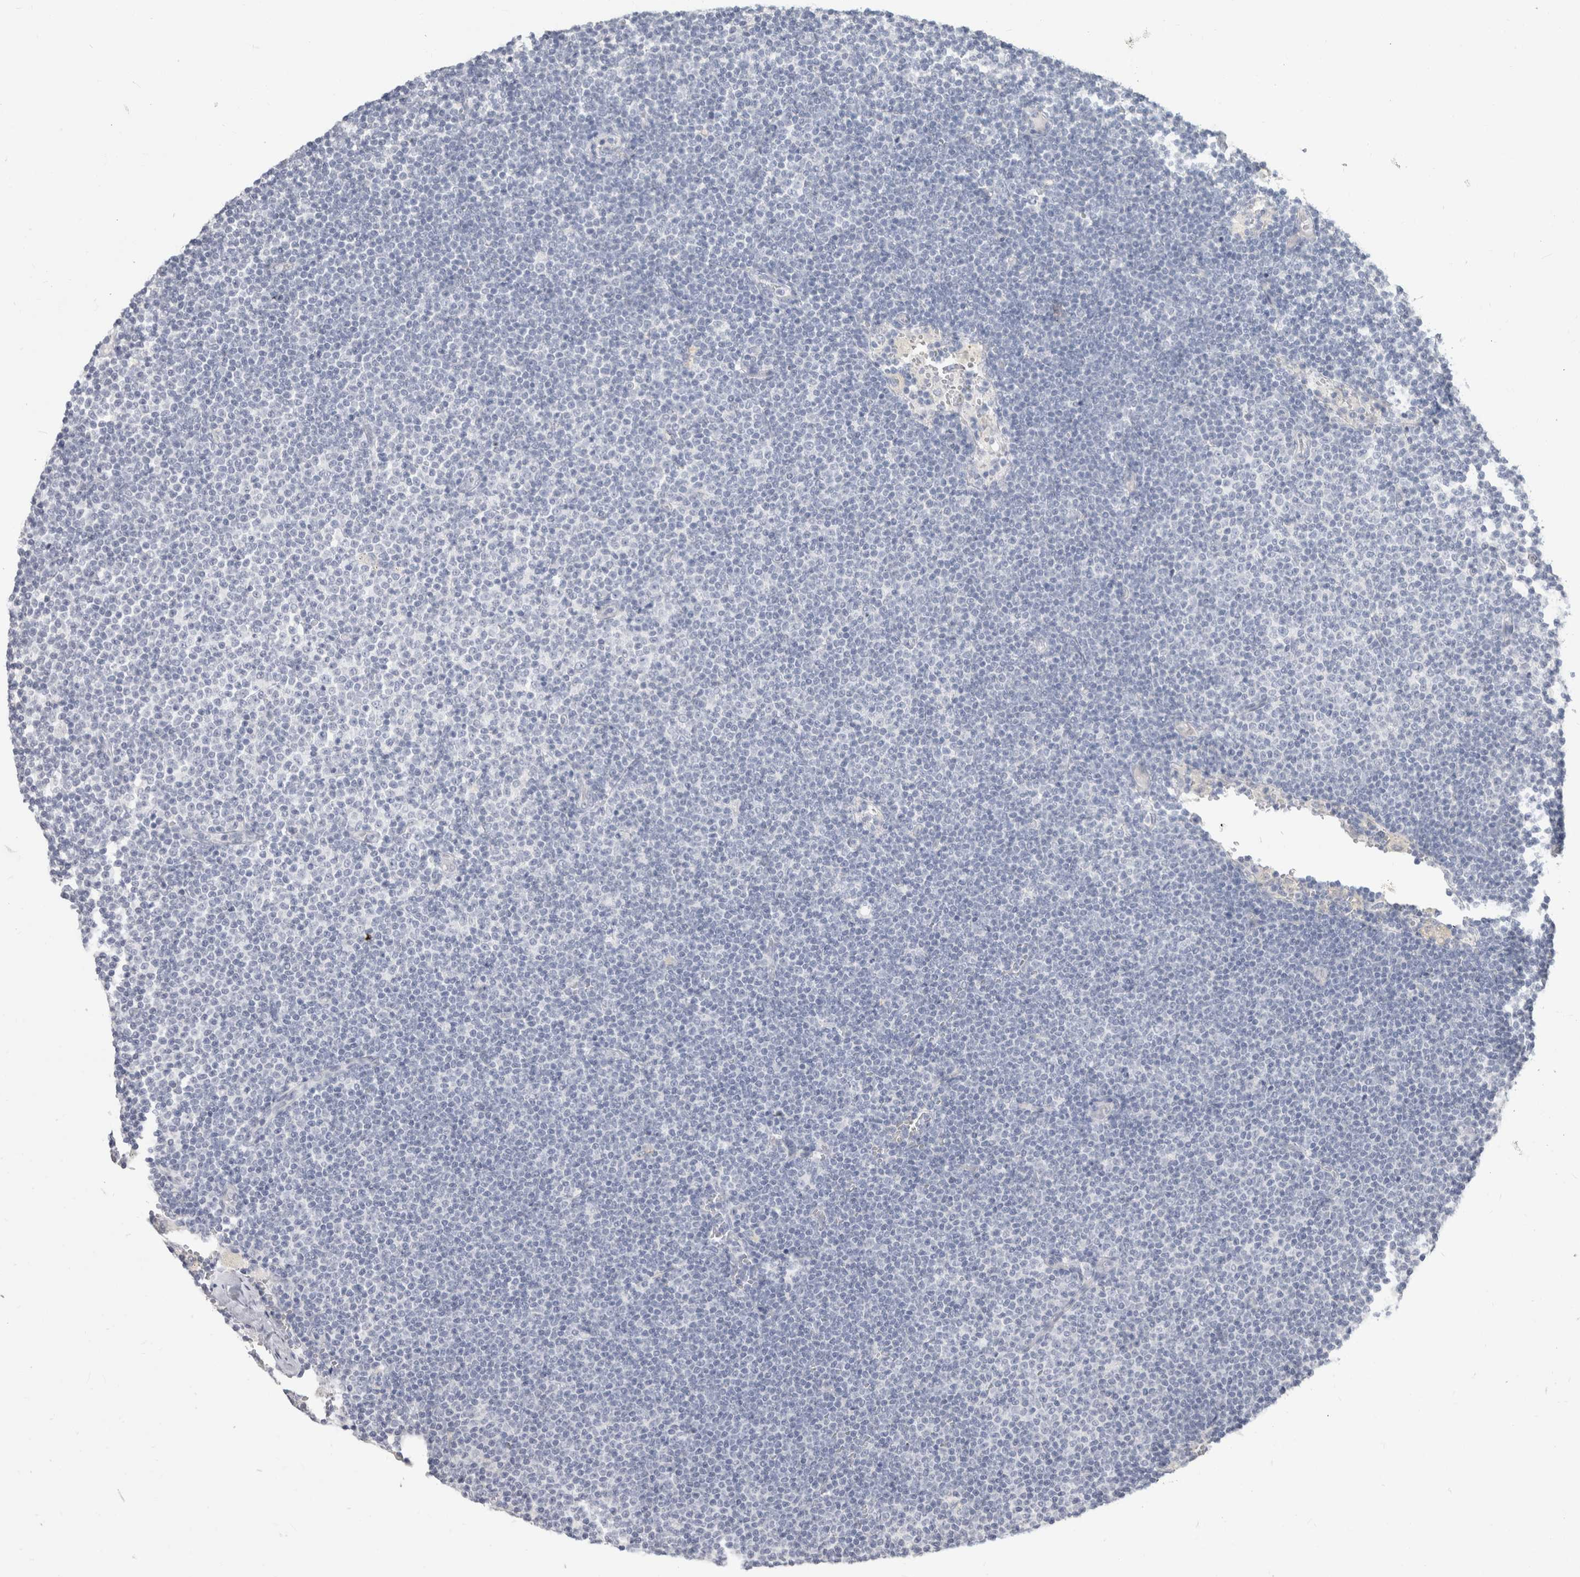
{"staining": {"intensity": "negative", "quantity": "none", "location": "none"}, "tissue": "lymphoma", "cell_type": "Tumor cells", "image_type": "cancer", "snomed": [{"axis": "morphology", "description": "Malignant lymphoma, non-Hodgkin's type, Low grade"}, {"axis": "topography", "description": "Lymph node"}], "caption": "DAB immunohistochemical staining of human lymphoma displays no significant expression in tumor cells.", "gene": "SLC6A1", "patient": {"sex": "female", "age": 53}}